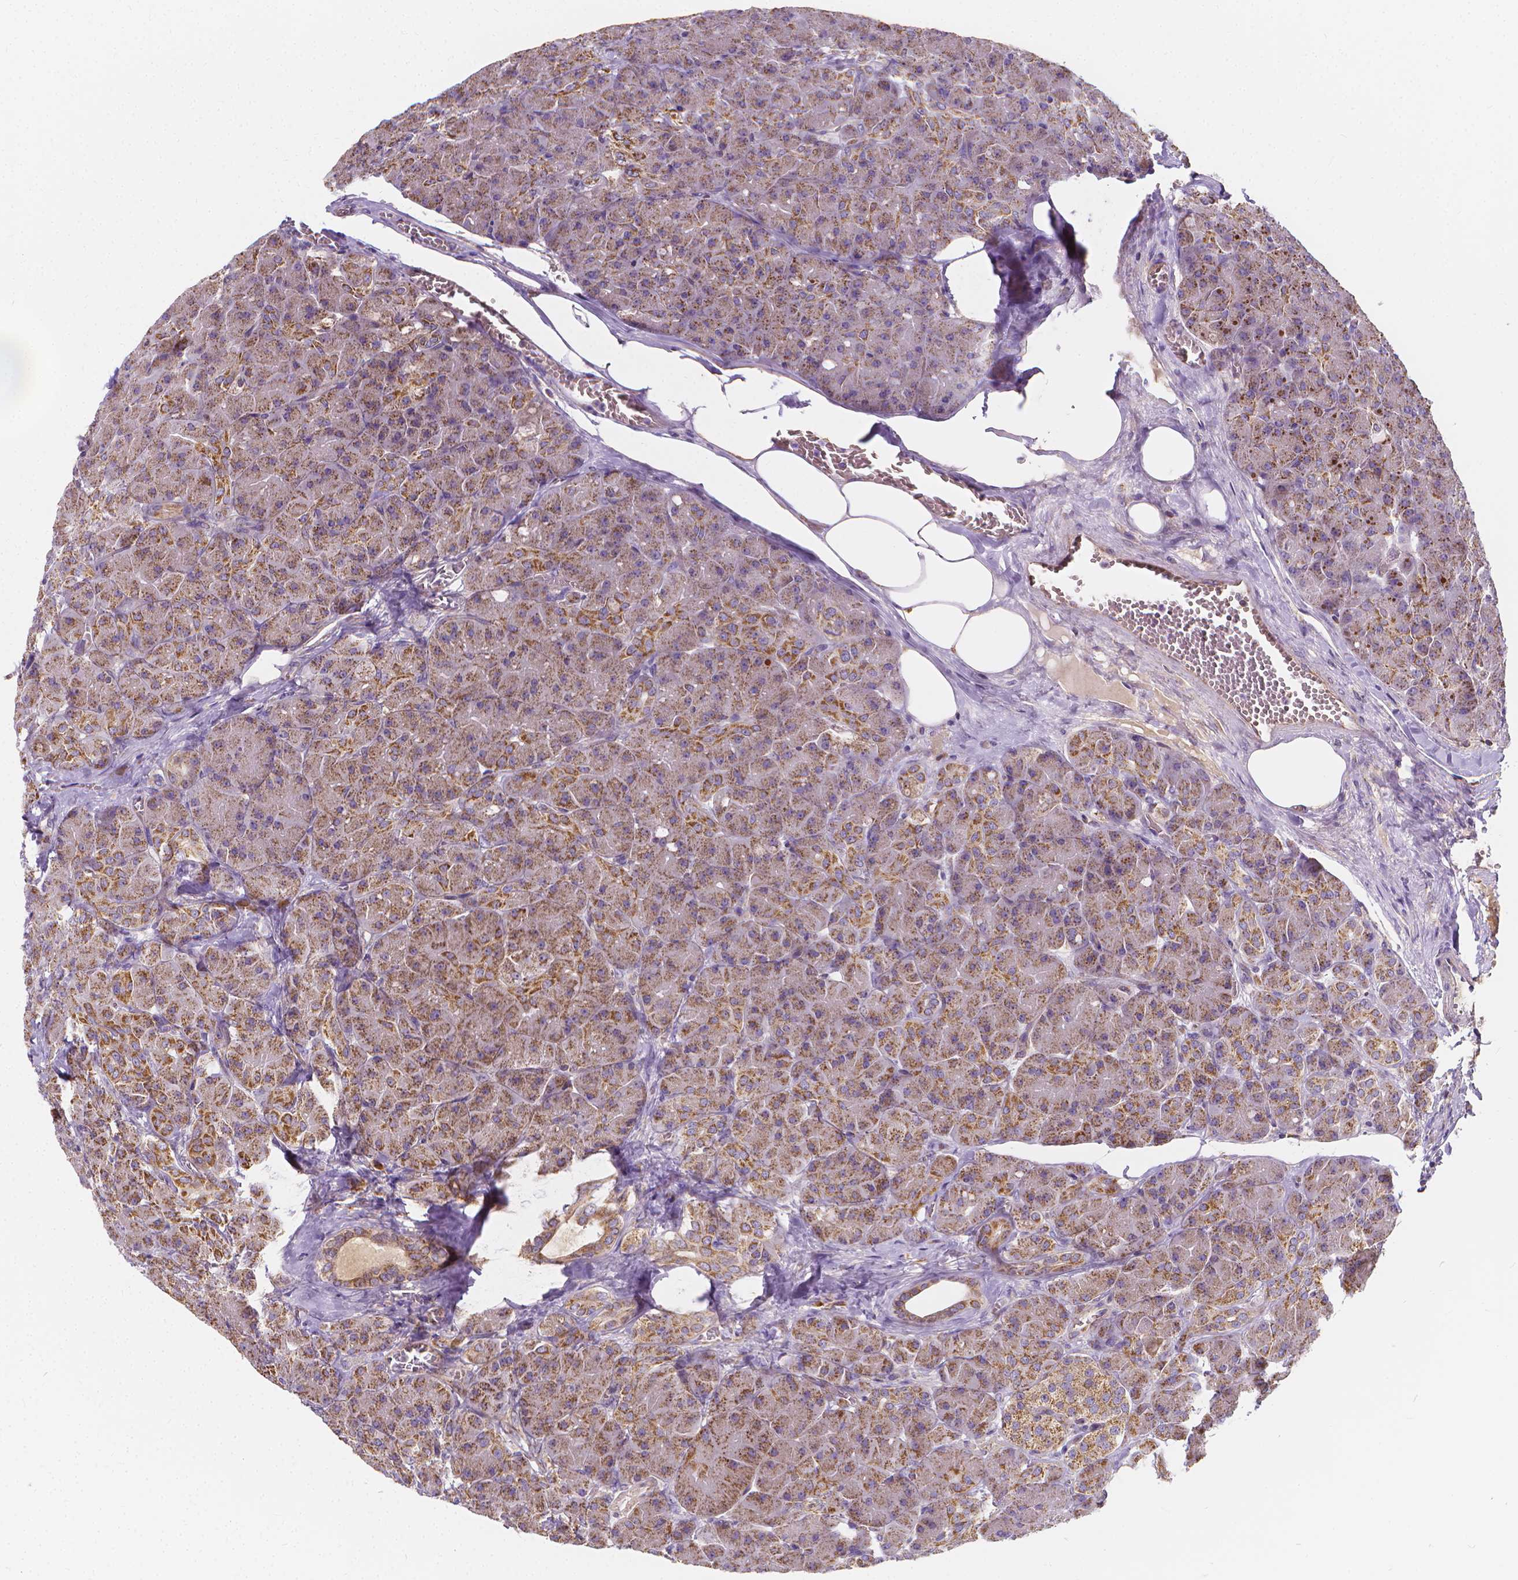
{"staining": {"intensity": "moderate", "quantity": "25%-75%", "location": "cytoplasmic/membranous"}, "tissue": "pancreas", "cell_type": "Exocrine glandular cells", "image_type": "normal", "snomed": [{"axis": "morphology", "description": "Normal tissue, NOS"}, {"axis": "topography", "description": "Pancreas"}], "caption": "The image shows a brown stain indicating the presence of a protein in the cytoplasmic/membranous of exocrine glandular cells in pancreas. Ihc stains the protein of interest in brown and the nuclei are stained blue.", "gene": "SNCAIP", "patient": {"sex": "male", "age": 55}}